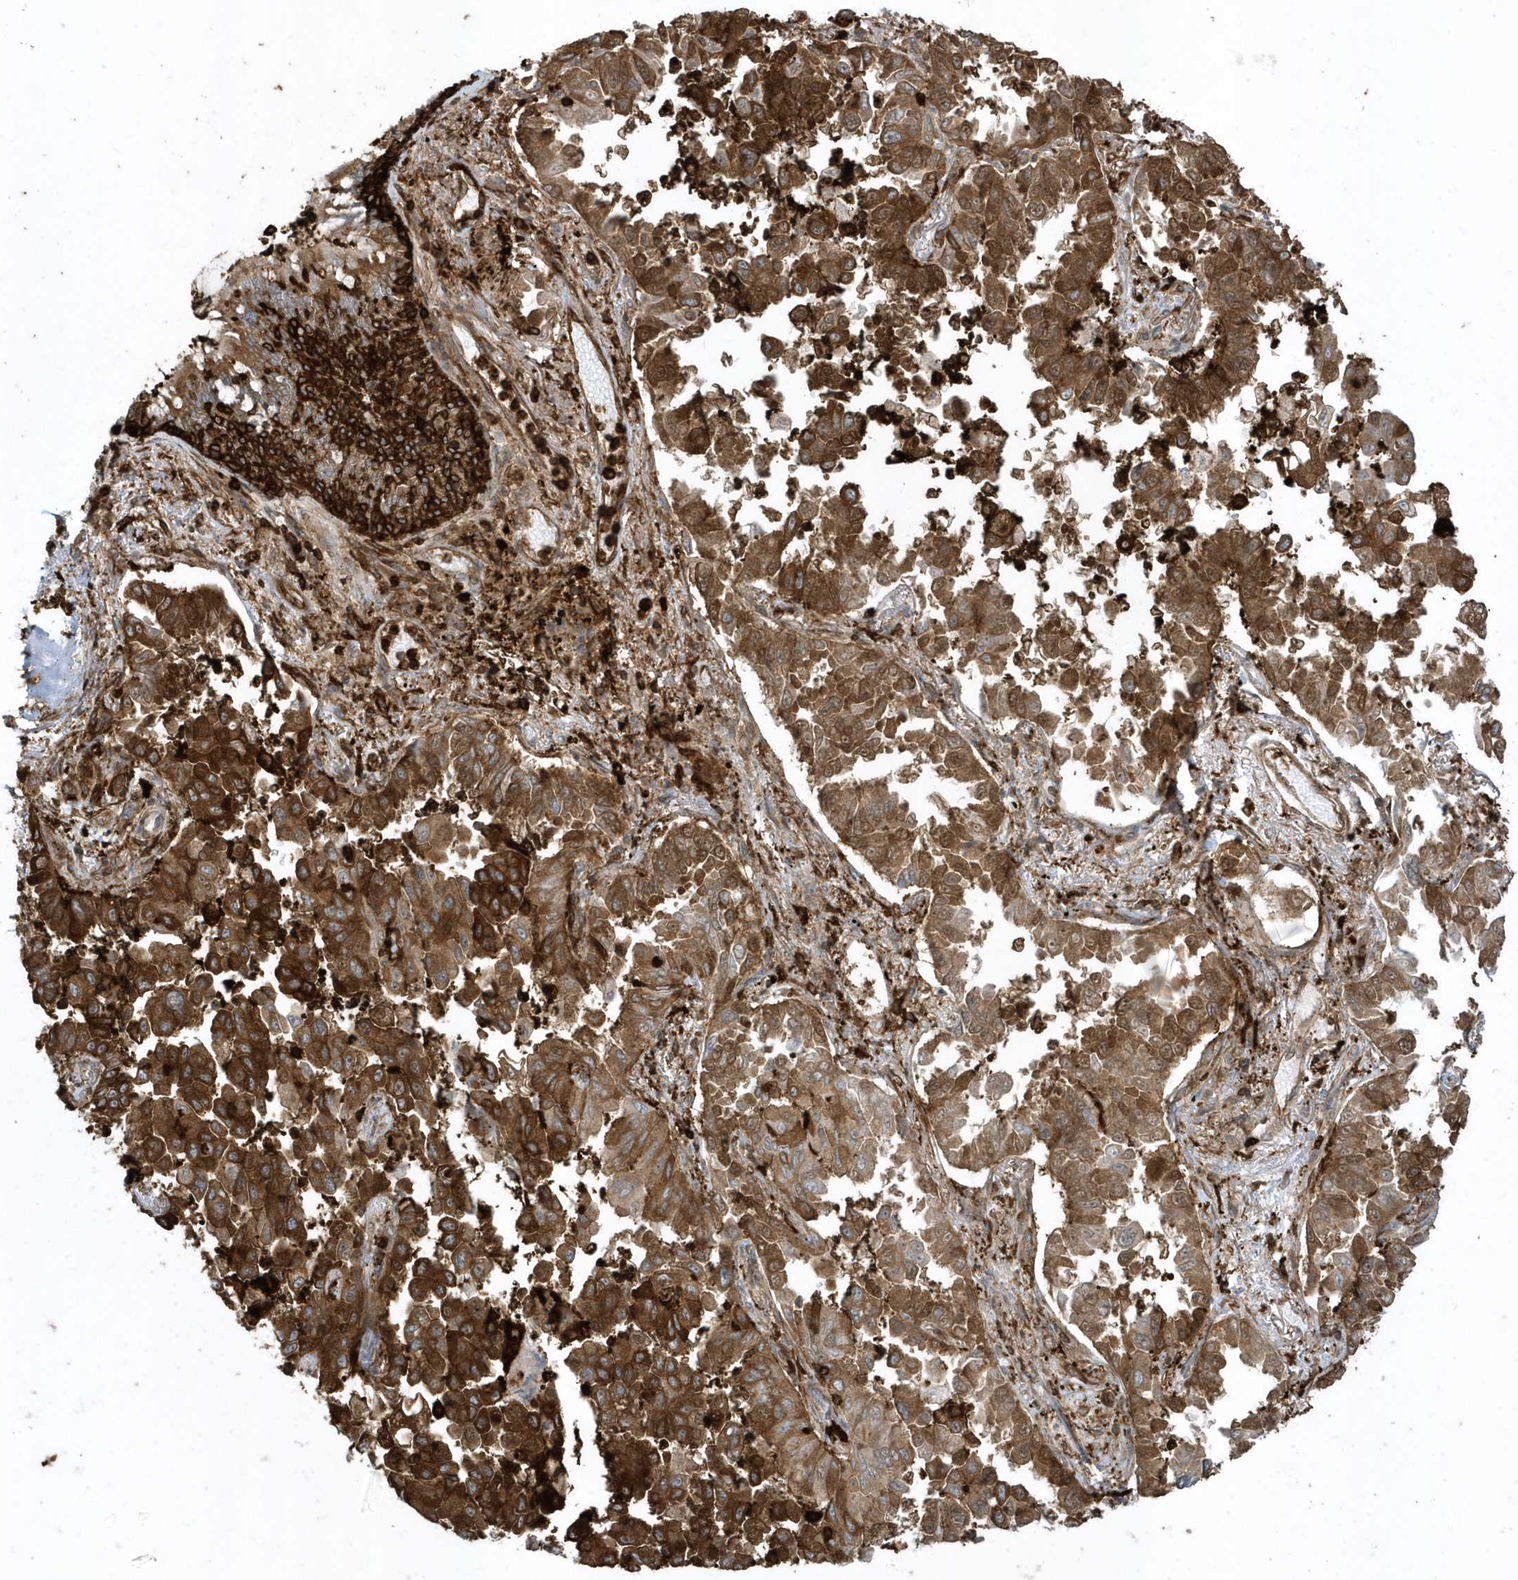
{"staining": {"intensity": "strong", "quantity": ">75%", "location": "cytoplasmic/membranous"}, "tissue": "lung cancer", "cell_type": "Tumor cells", "image_type": "cancer", "snomed": [{"axis": "morphology", "description": "Adenocarcinoma, NOS"}, {"axis": "topography", "description": "Lung"}], "caption": "Immunohistochemistry (IHC) micrograph of human adenocarcinoma (lung) stained for a protein (brown), which displays high levels of strong cytoplasmic/membranous positivity in about >75% of tumor cells.", "gene": "CLCN6", "patient": {"sex": "female", "age": 67}}